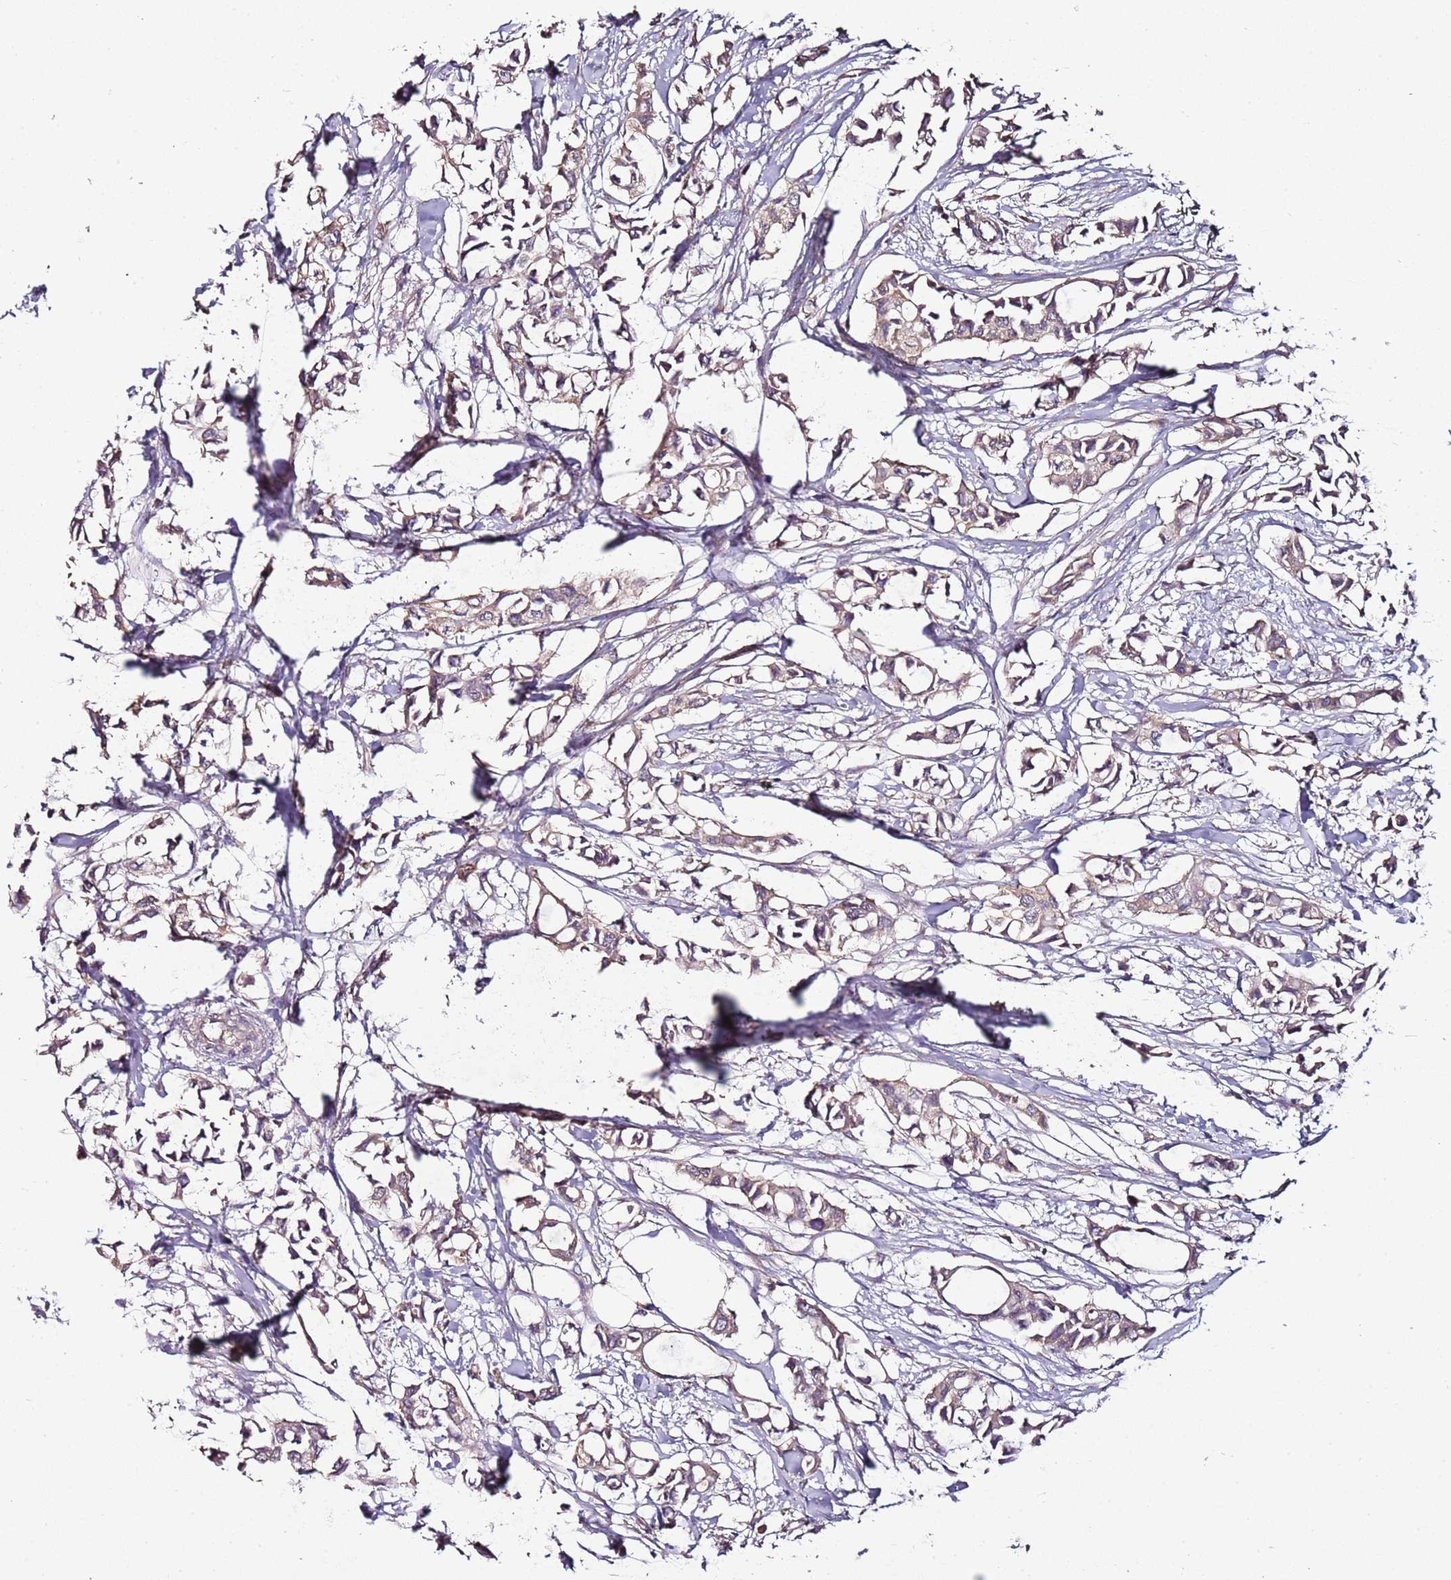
{"staining": {"intensity": "weak", "quantity": ">75%", "location": "cytoplasmic/membranous"}, "tissue": "breast cancer", "cell_type": "Tumor cells", "image_type": "cancer", "snomed": [{"axis": "morphology", "description": "Duct carcinoma"}, {"axis": "topography", "description": "Breast"}], "caption": "Breast cancer (intraductal carcinoma) stained with a brown dye reveals weak cytoplasmic/membranous positive positivity in about >75% of tumor cells.", "gene": "FAM20A", "patient": {"sex": "female", "age": 41}}